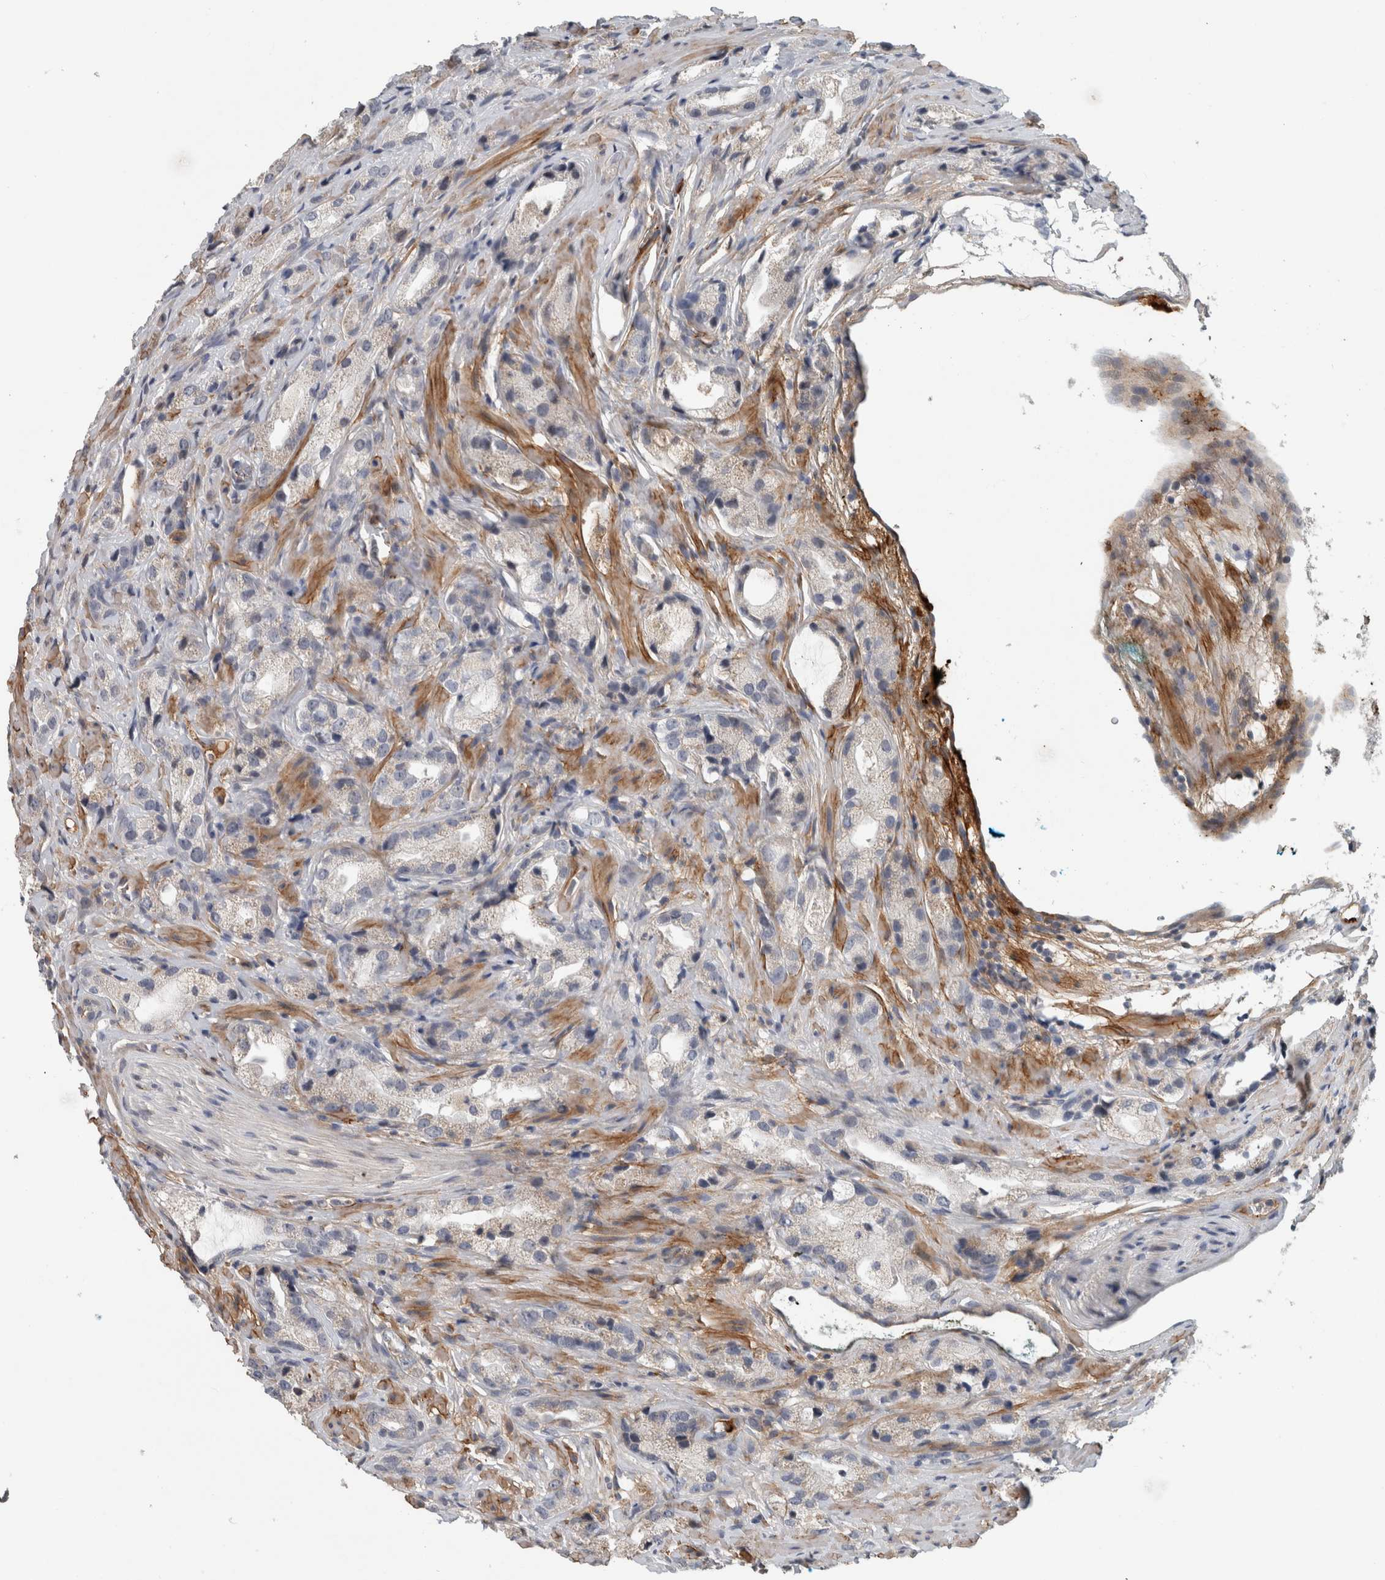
{"staining": {"intensity": "weak", "quantity": "25%-75%", "location": "cytoplasmic/membranous"}, "tissue": "prostate cancer", "cell_type": "Tumor cells", "image_type": "cancer", "snomed": [{"axis": "morphology", "description": "Adenocarcinoma, High grade"}, {"axis": "topography", "description": "Prostate"}], "caption": "Immunohistochemistry staining of prostate high-grade adenocarcinoma, which exhibits low levels of weak cytoplasmic/membranous positivity in approximately 25%-75% of tumor cells indicating weak cytoplasmic/membranous protein staining. The staining was performed using DAB (brown) for protein detection and nuclei were counterstained in hematoxylin (blue).", "gene": "FN1", "patient": {"sex": "male", "age": 63}}